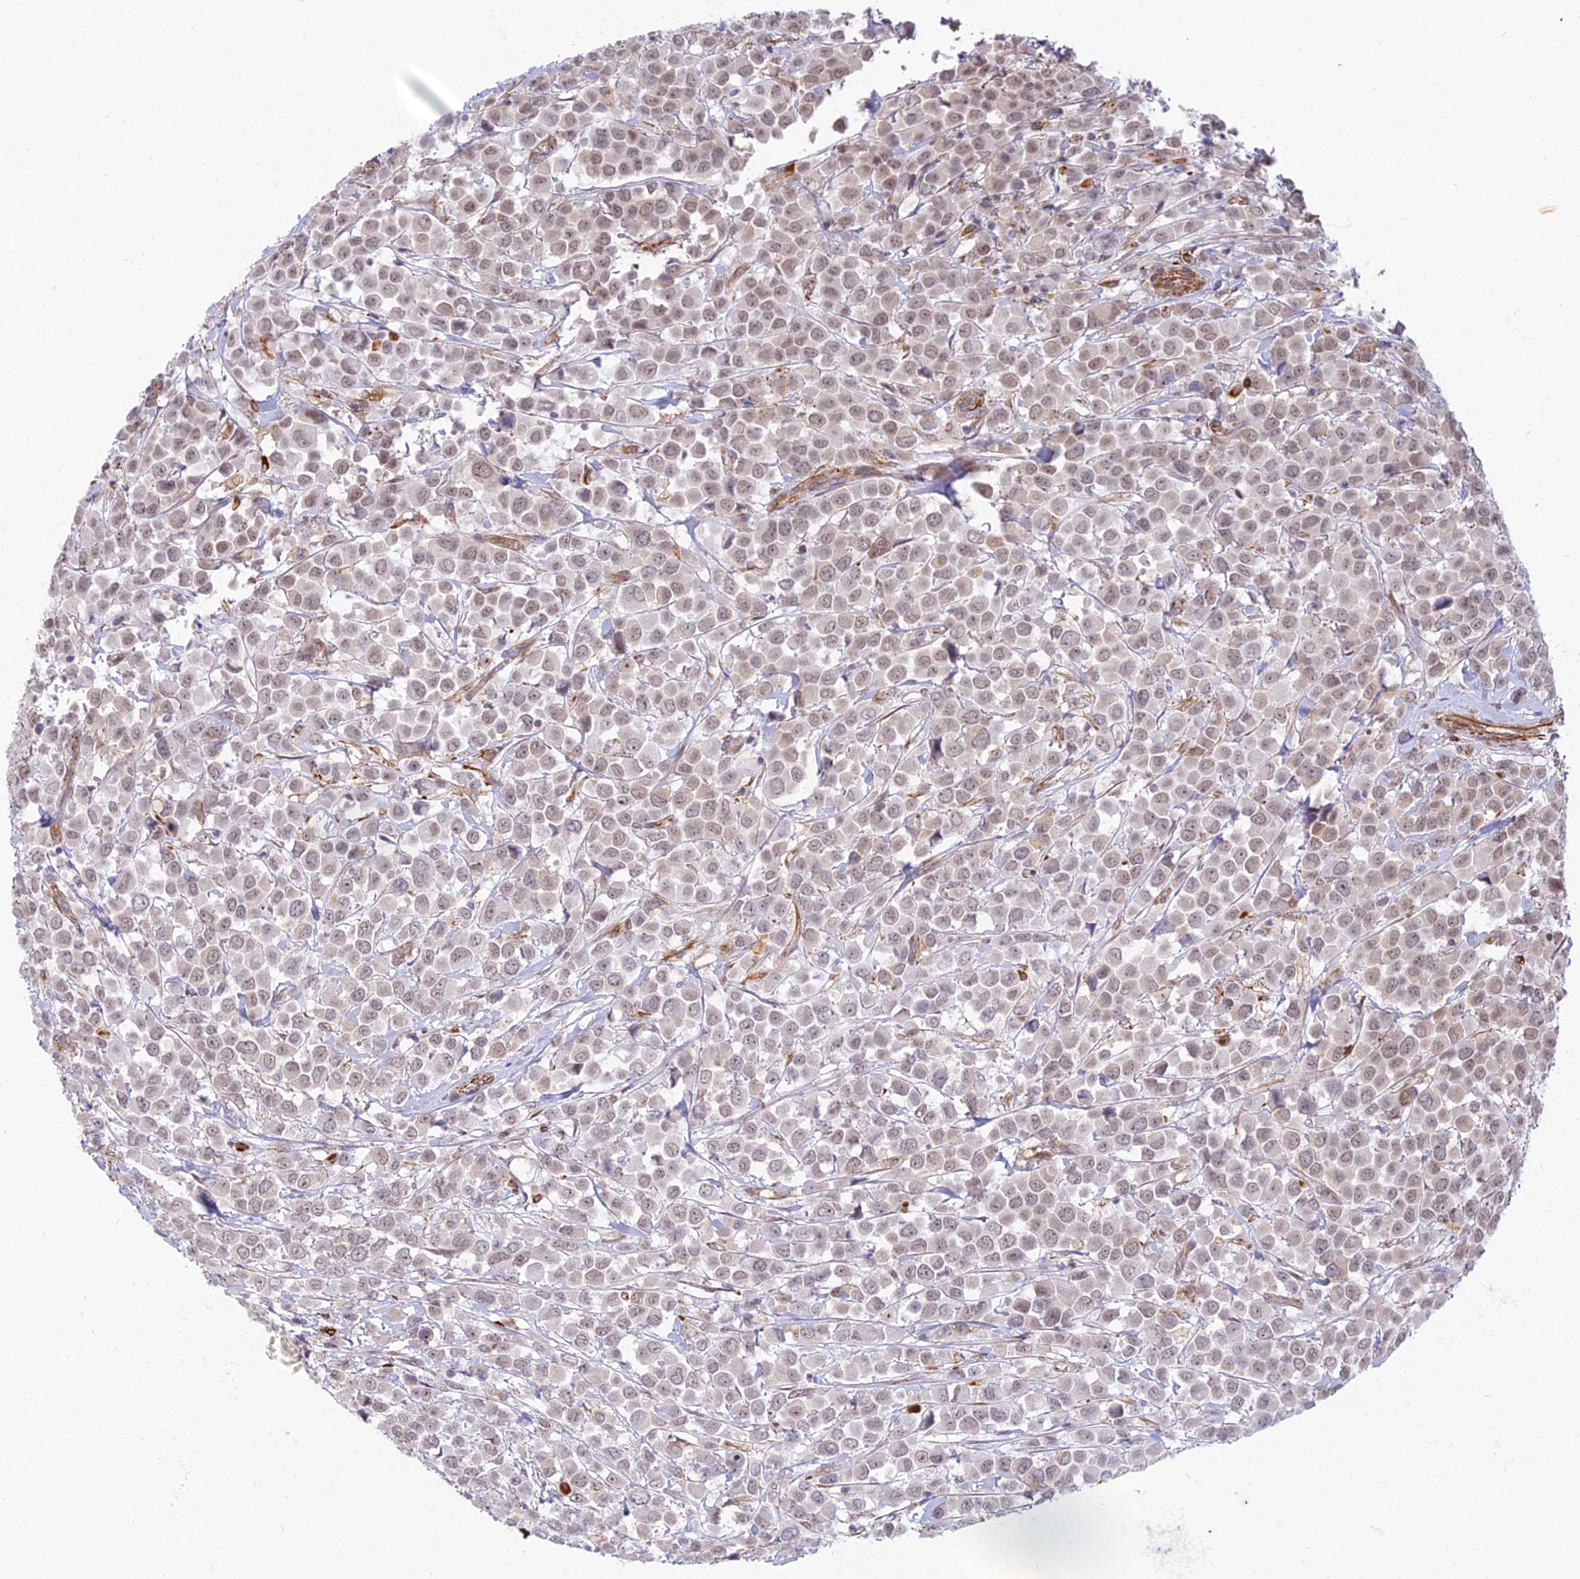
{"staining": {"intensity": "weak", "quantity": ">75%", "location": "nuclear"}, "tissue": "breast cancer", "cell_type": "Tumor cells", "image_type": "cancer", "snomed": [{"axis": "morphology", "description": "Duct carcinoma"}, {"axis": "topography", "description": "Breast"}], "caption": "A low amount of weak nuclear staining is present in approximately >75% of tumor cells in breast cancer tissue.", "gene": "SAPCD2", "patient": {"sex": "female", "age": 61}}